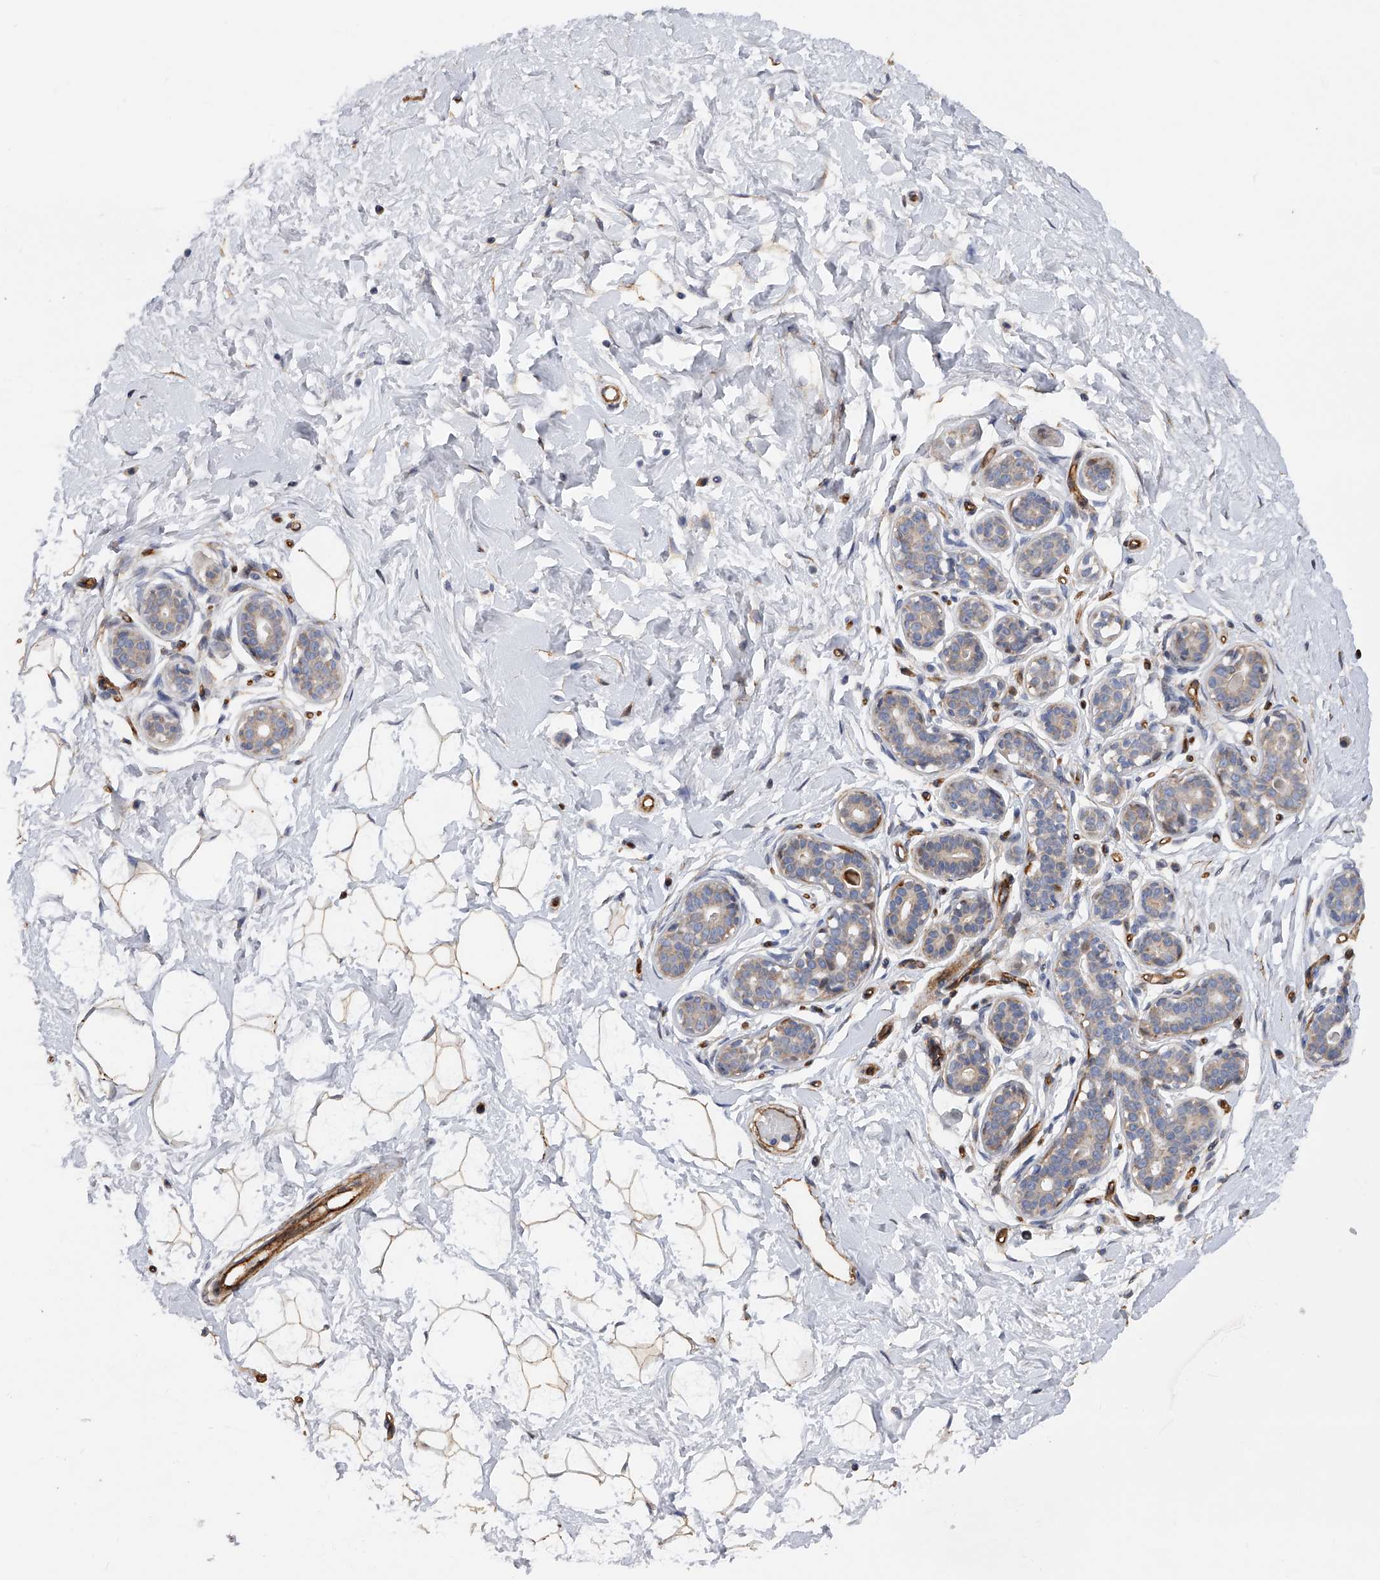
{"staining": {"intensity": "weak", "quantity": ">75%", "location": "cytoplasmic/membranous"}, "tissue": "breast", "cell_type": "Adipocytes", "image_type": "normal", "snomed": [{"axis": "morphology", "description": "Normal tissue, NOS"}, {"axis": "morphology", "description": "Adenoma, NOS"}, {"axis": "topography", "description": "Breast"}], "caption": "This micrograph reveals IHC staining of benign human breast, with low weak cytoplasmic/membranous expression in approximately >75% of adipocytes.", "gene": "PDSS2", "patient": {"sex": "female", "age": 23}}